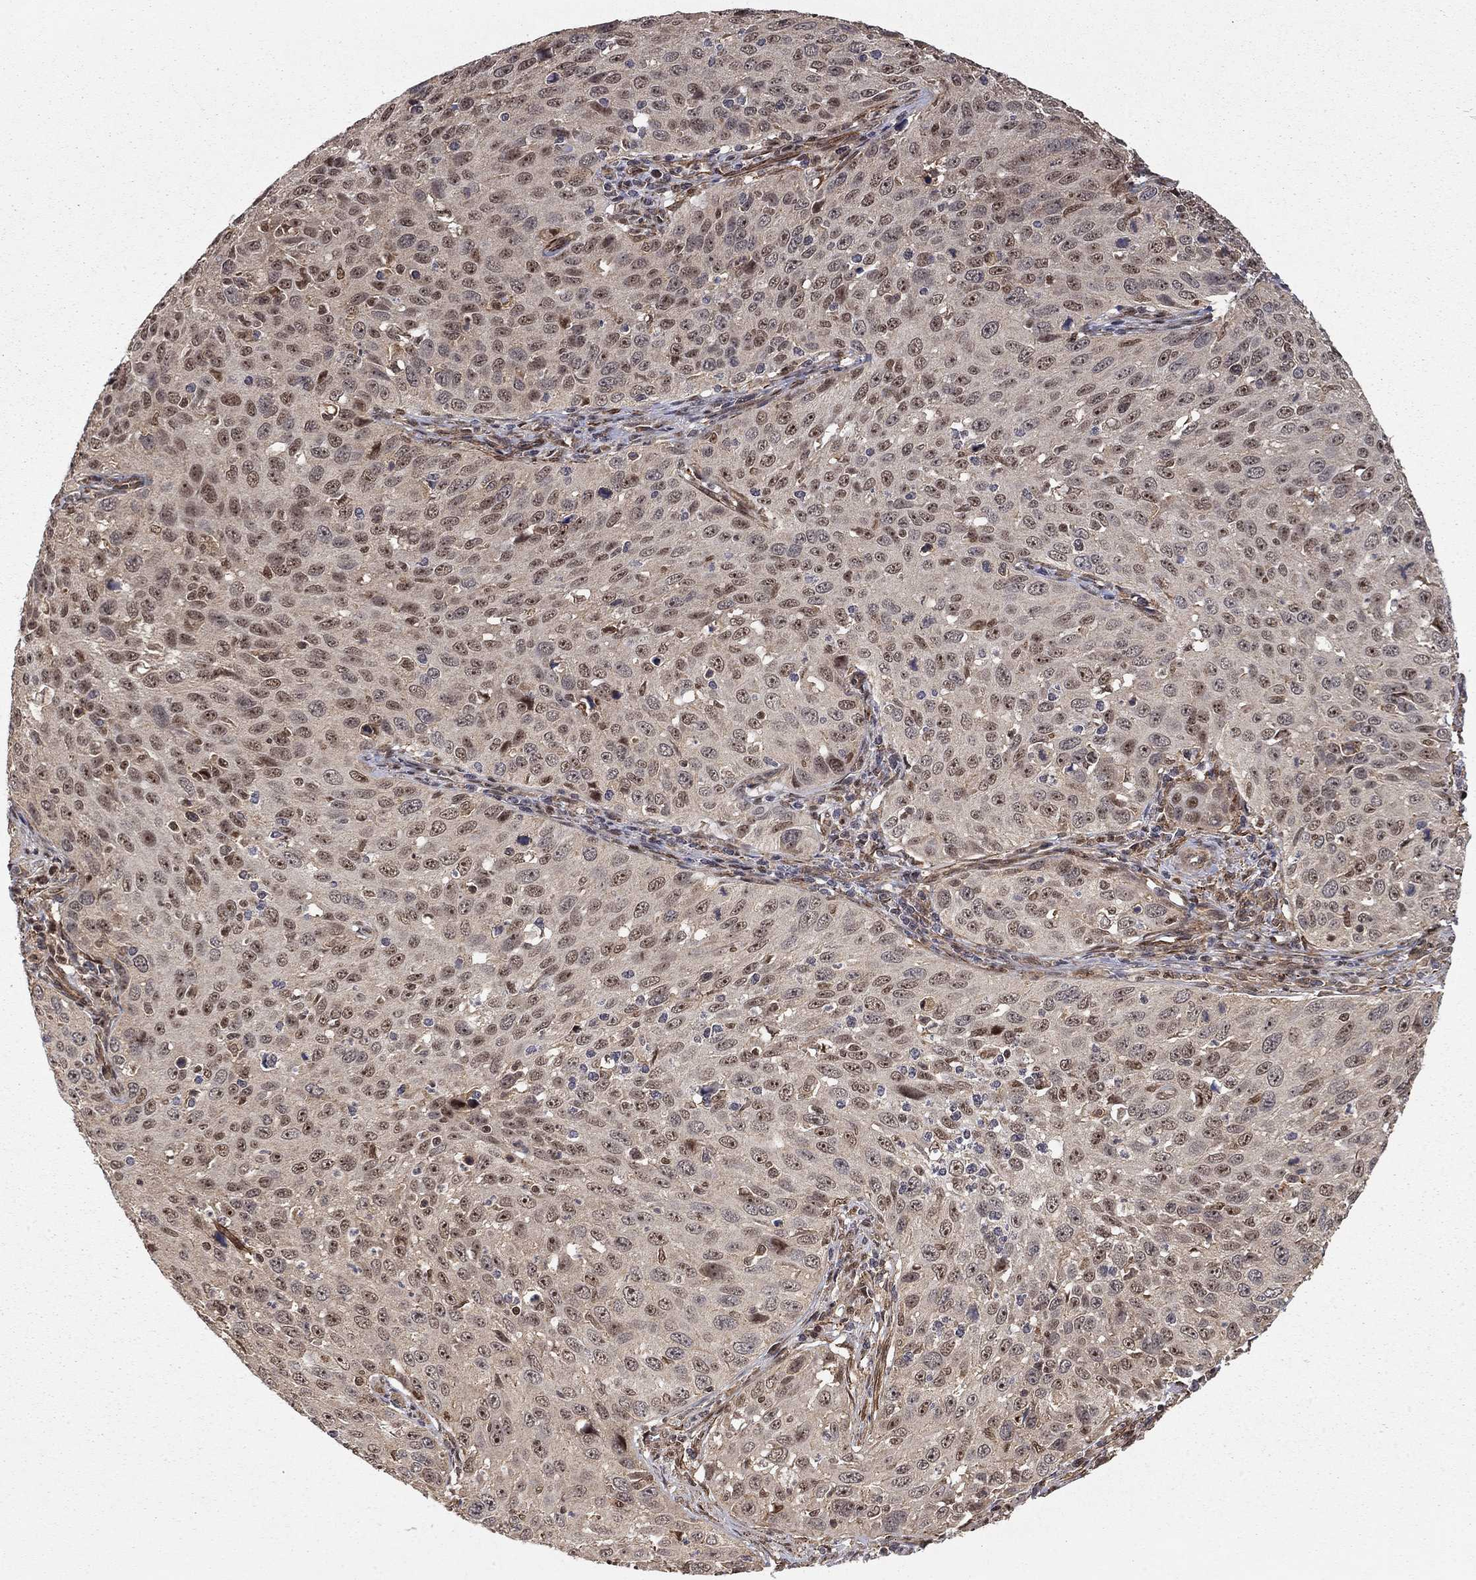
{"staining": {"intensity": "moderate", "quantity": "<25%", "location": "nuclear"}, "tissue": "cervical cancer", "cell_type": "Tumor cells", "image_type": "cancer", "snomed": [{"axis": "morphology", "description": "Squamous cell carcinoma, NOS"}, {"axis": "topography", "description": "Cervix"}], "caption": "Squamous cell carcinoma (cervical) stained for a protein (brown) shows moderate nuclear positive staining in approximately <25% of tumor cells.", "gene": "TDP1", "patient": {"sex": "female", "age": 26}}